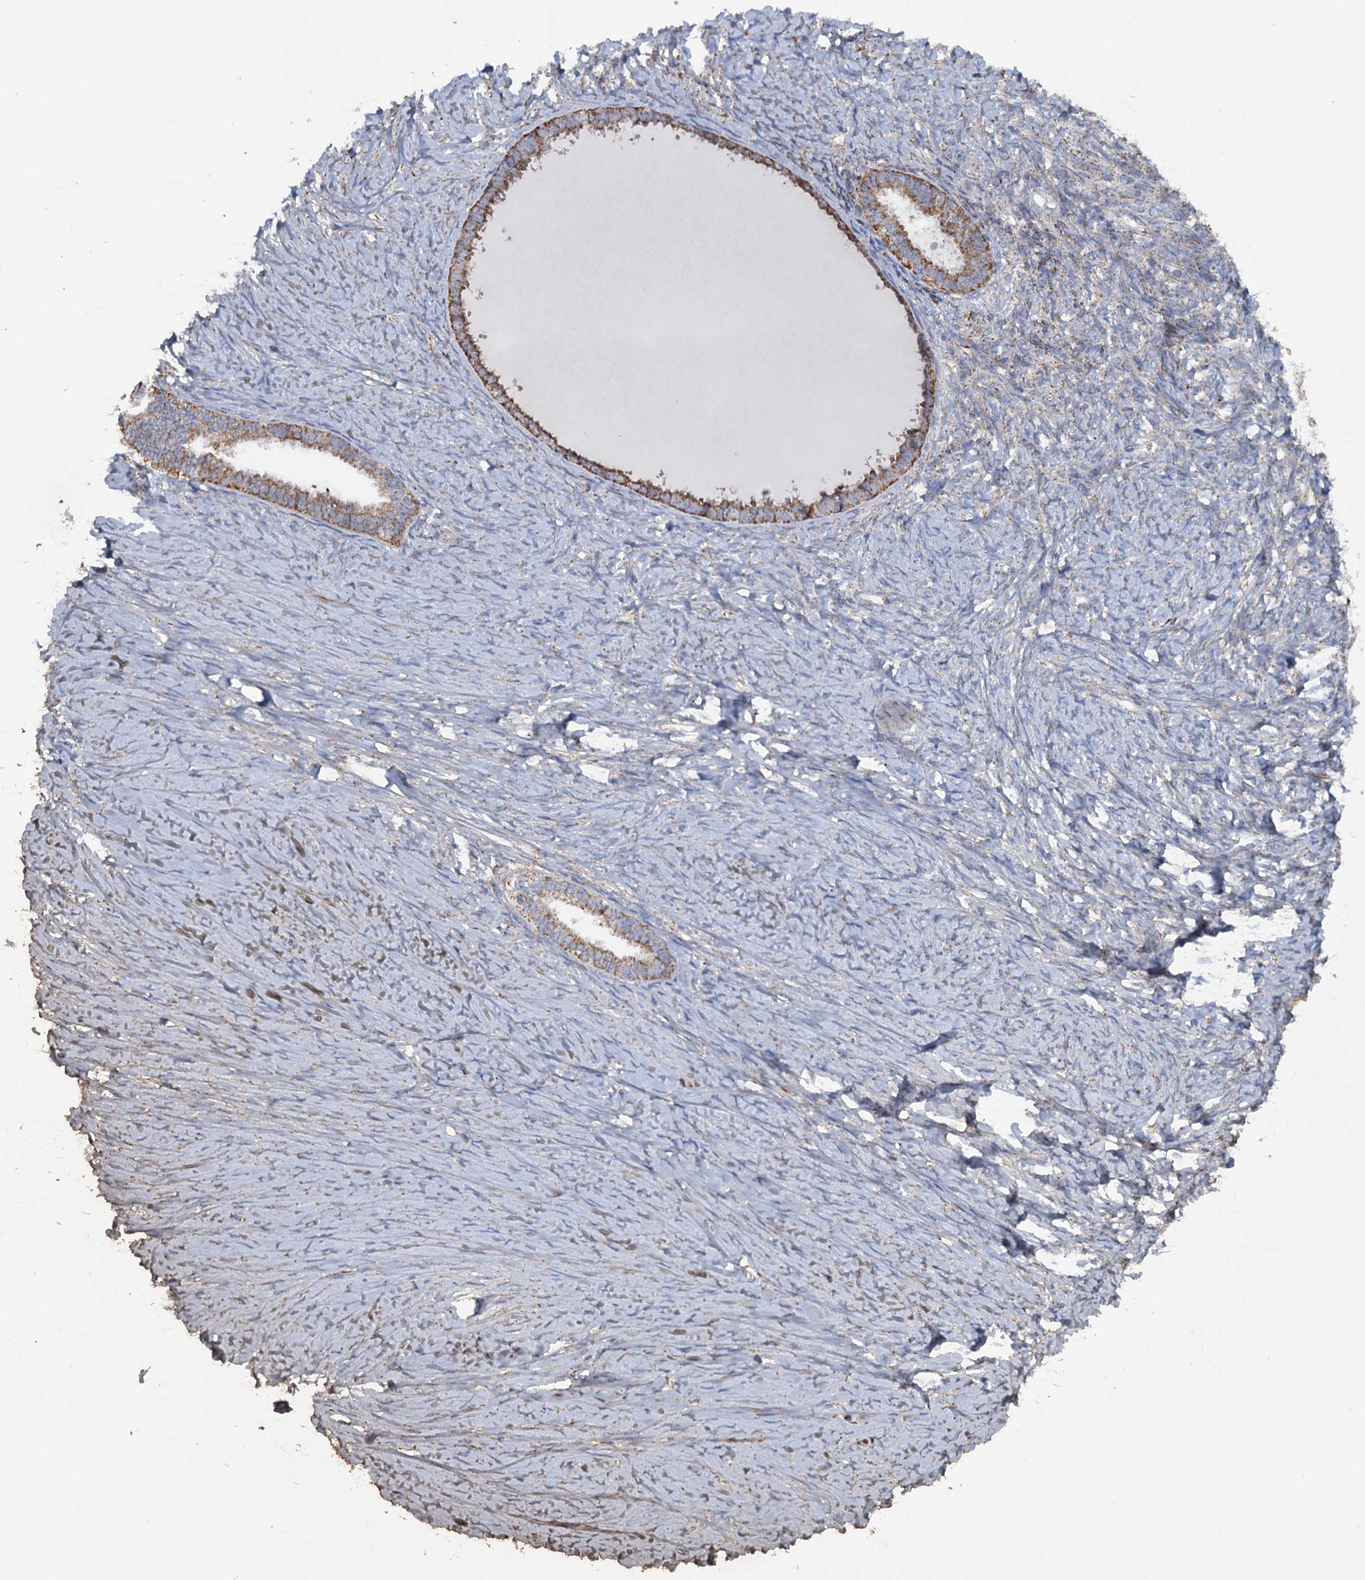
{"staining": {"intensity": "moderate", "quantity": ">75%", "location": "cytoplasmic/membranous"}, "tissue": "ovarian cancer", "cell_type": "Tumor cells", "image_type": "cancer", "snomed": [{"axis": "morphology", "description": "Cystadenocarcinoma, serous, NOS"}, {"axis": "topography", "description": "Ovary"}], "caption": "High-magnification brightfield microscopy of ovarian cancer stained with DAB (3,3'-diaminobenzidine) (brown) and counterstained with hematoxylin (blue). tumor cells exhibit moderate cytoplasmic/membranous expression is seen in approximately>75% of cells. Nuclei are stained in blue.", "gene": "GTPBP3", "patient": {"sex": "female", "age": 79}}